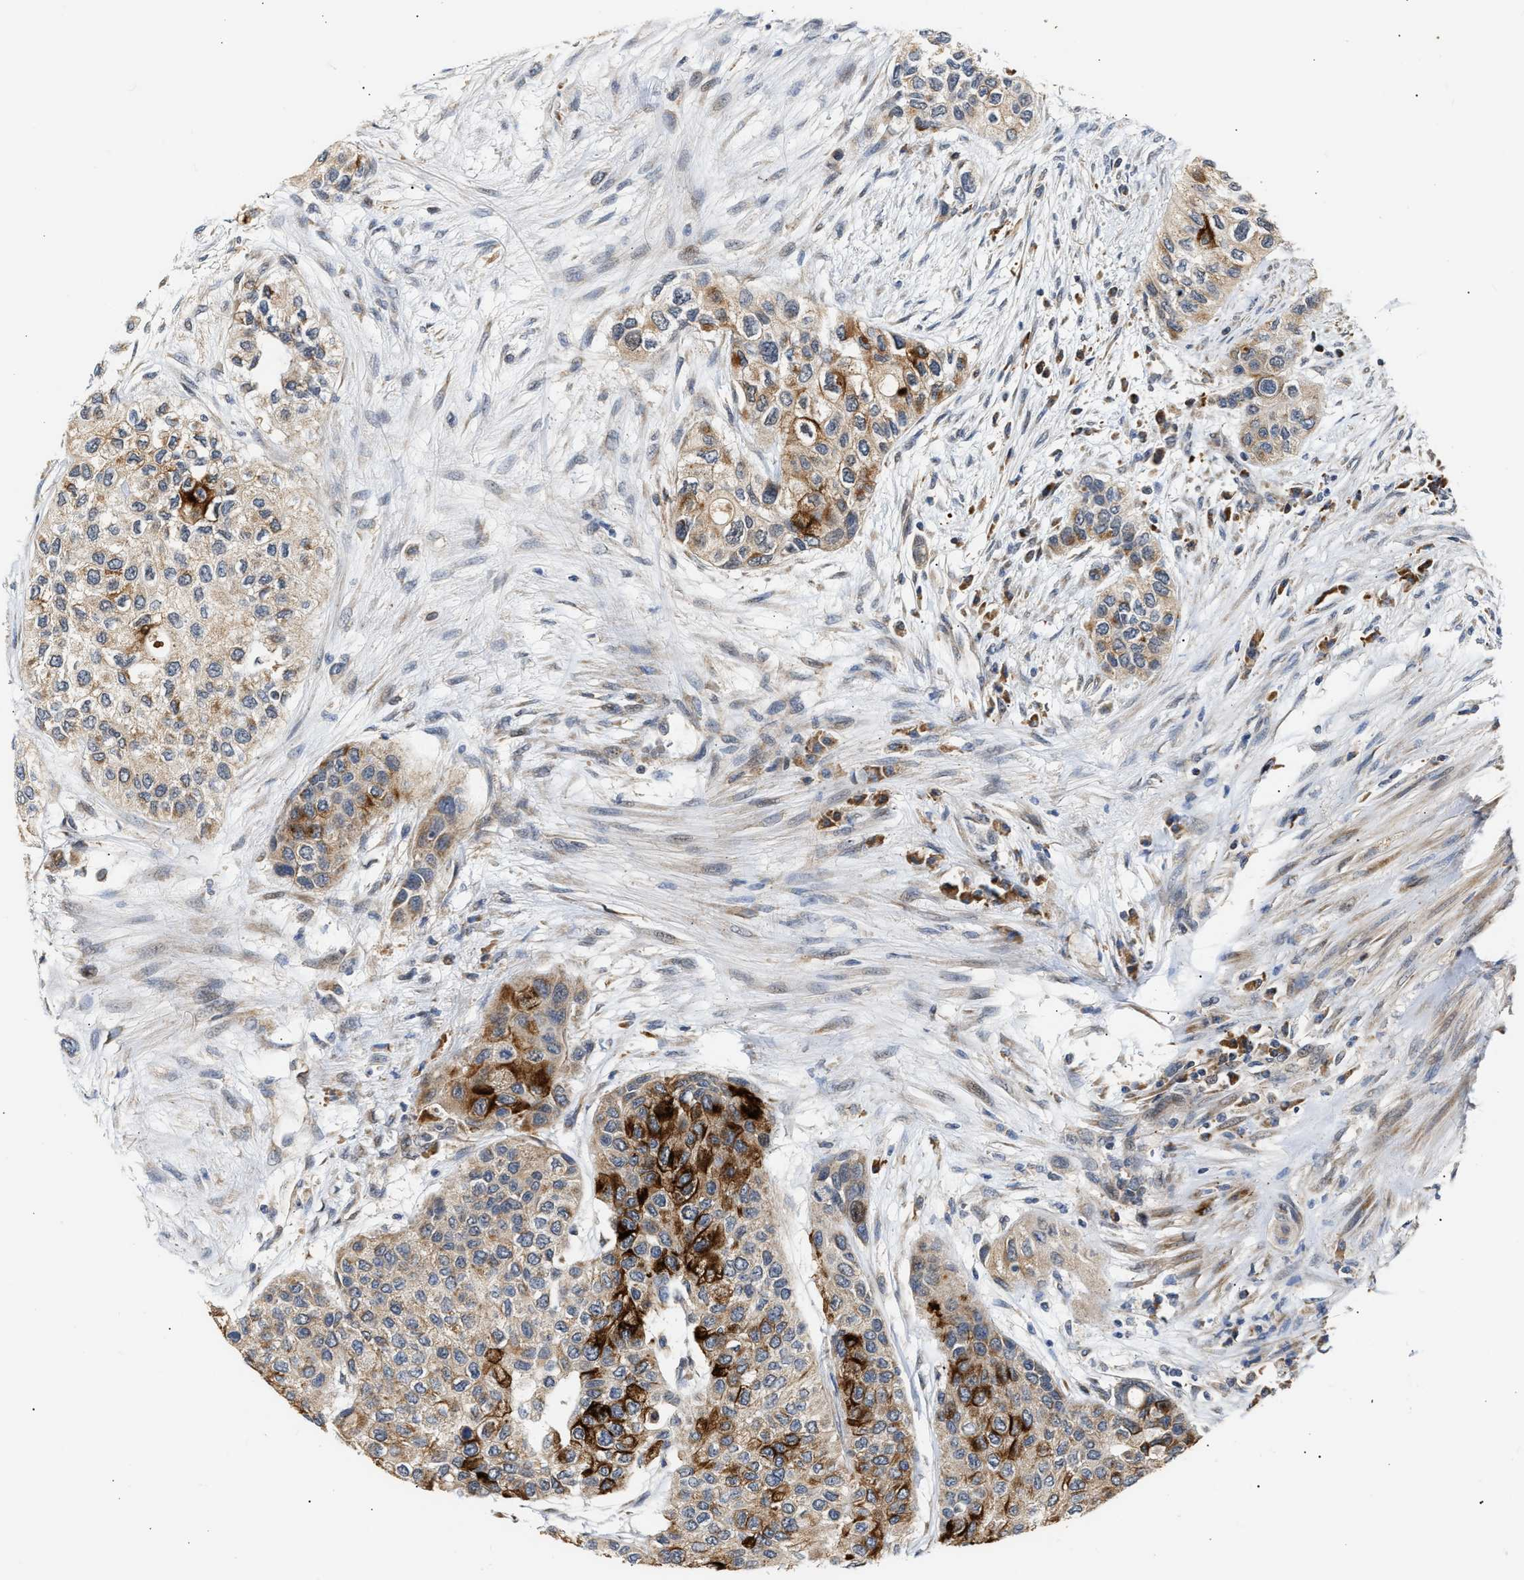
{"staining": {"intensity": "strong", "quantity": "25%-75%", "location": "cytoplasmic/membranous"}, "tissue": "urothelial cancer", "cell_type": "Tumor cells", "image_type": "cancer", "snomed": [{"axis": "morphology", "description": "Urothelial carcinoma, High grade"}, {"axis": "topography", "description": "Urinary bladder"}], "caption": "A photomicrograph of human urothelial cancer stained for a protein demonstrates strong cytoplasmic/membranous brown staining in tumor cells.", "gene": "EXTL2", "patient": {"sex": "female", "age": 56}}